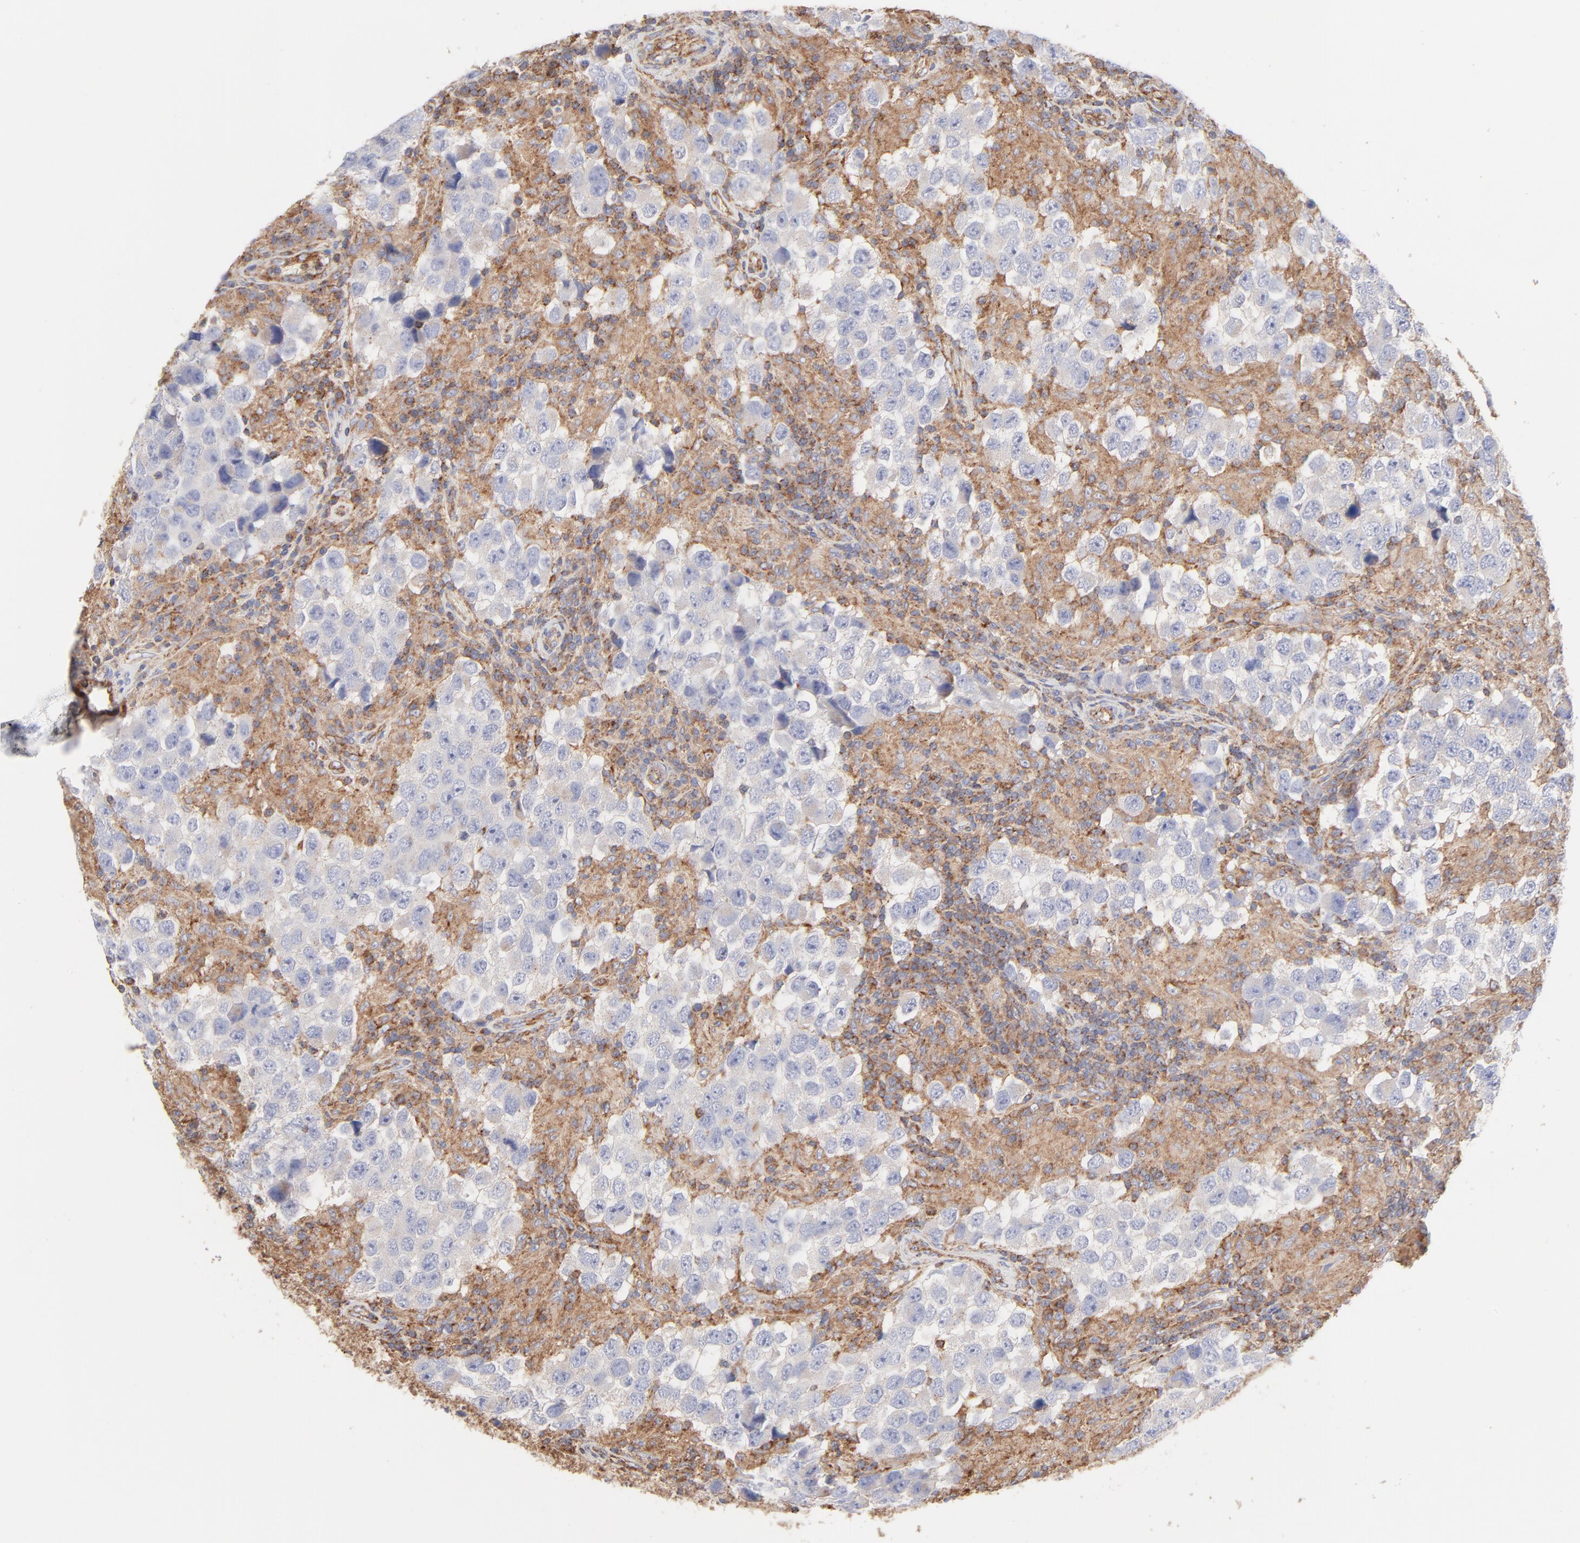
{"staining": {"intensity": "moderate", "quantity": ">75%", "location": "cytoplasmic/membranous"}, "tissue": "testis cancer", "cell_type": "Tumor cells", "image_type": "cancer", "snomed": [{"axis": "morphology", "description": "Carcinoma, Embryonal, NOS"}, {"axis": "topography", "description": "Testis"}], "caption": "The immunohistochemical stain labels moderate cytoplasmic/membranous positivity in tumor cells of embryonal carcinoma (testis) tissue.", "gene": "CLTB", "patient": {"sex": "male", "age": 21}}